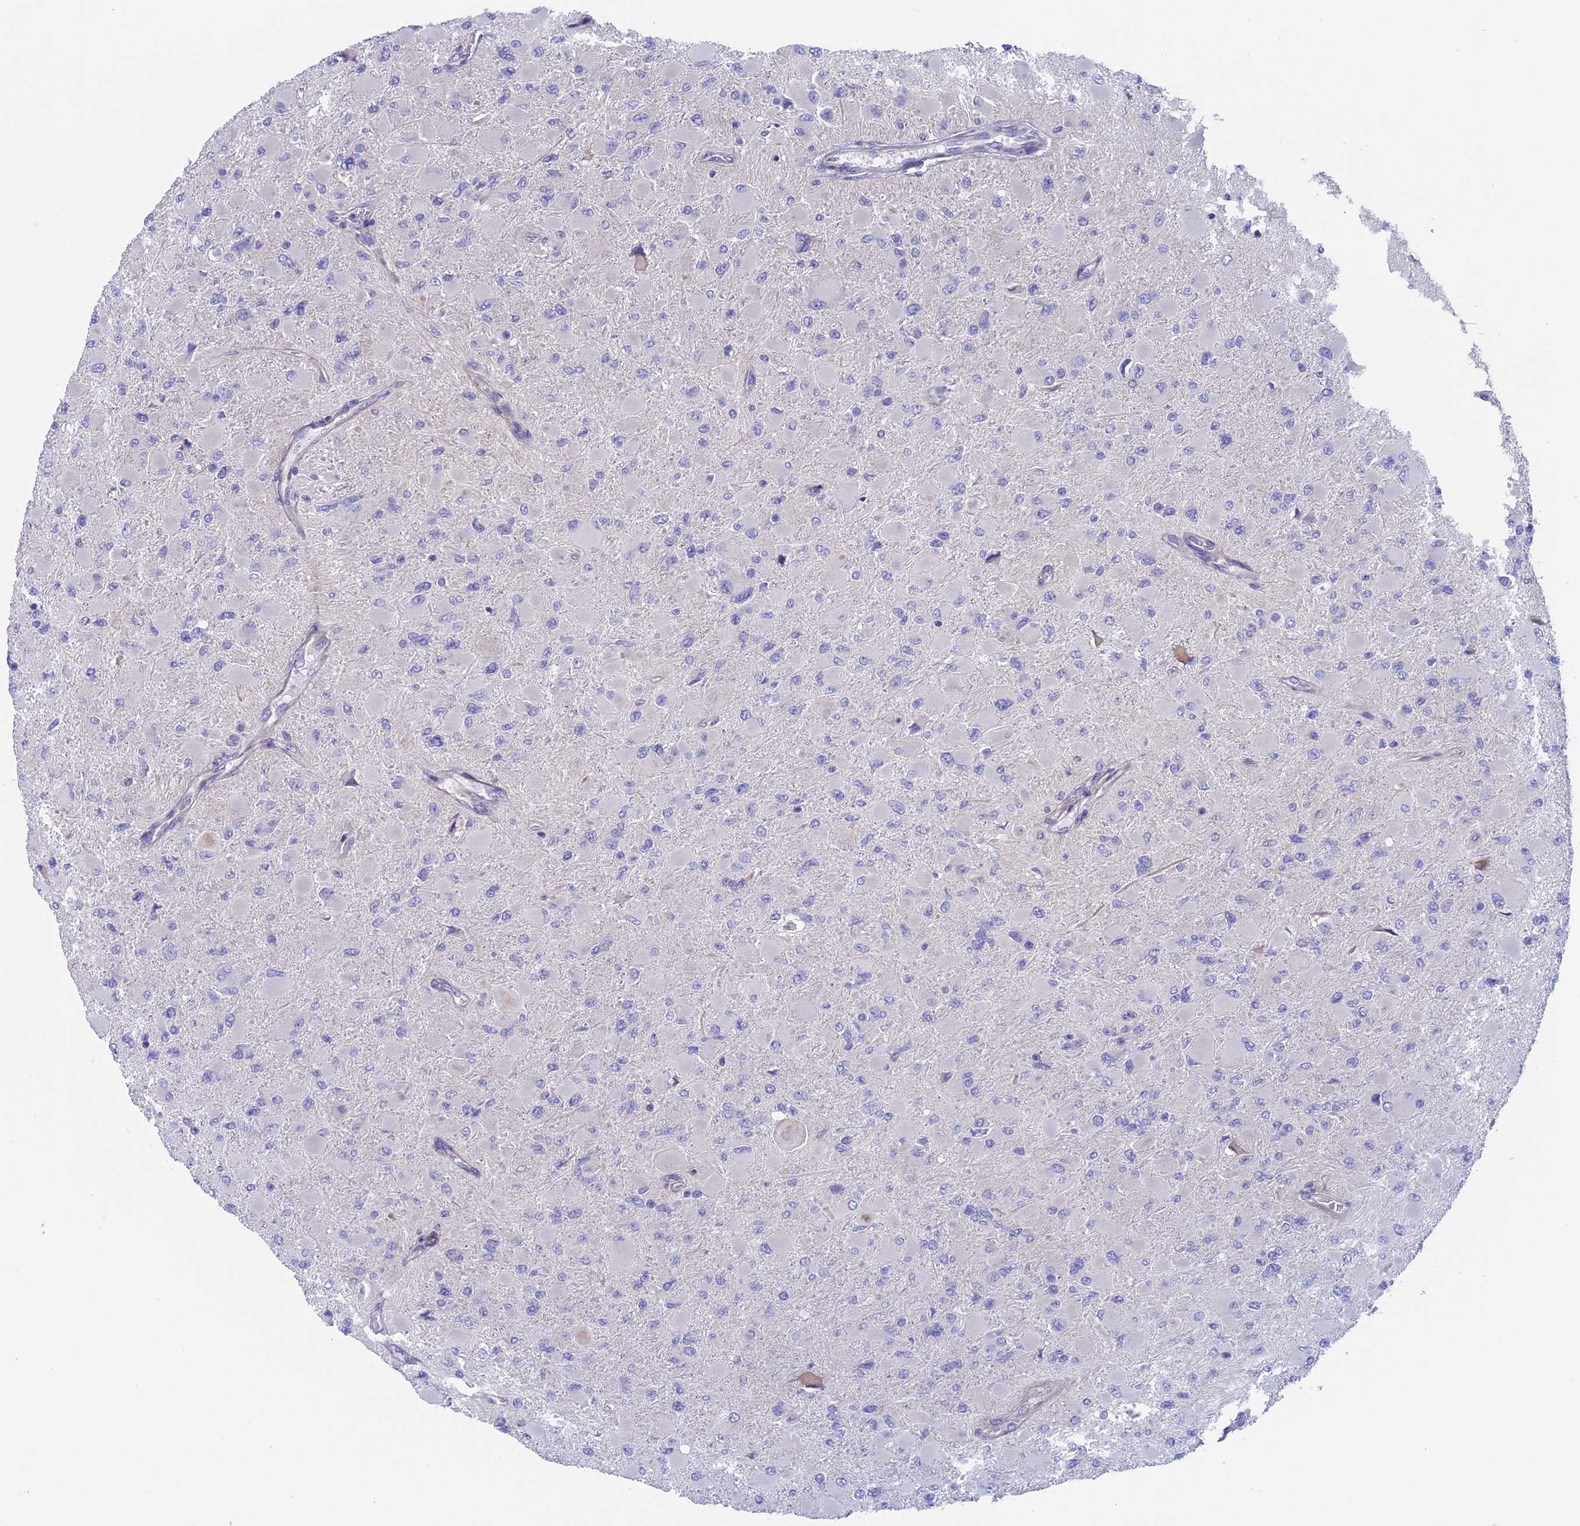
{"staining": {"intensity": "negative", "quantity": "none", "location": "none"}, "tissue": "glioma", "cell_type": "Tumor cells", "image_type": "cancer", "snomed": [{"axis": "morphology", "description": "Glioma, malignant, High grade"}, {"axis": "topography", "description": "Cerebral cortex"}], "caption": "A high-resolution micrograph shows IHC staining of glioma, which exhibits no significant staining in tumor cells.", "gene": "CNOT6L", "patient": {"sex": "female", "age": 36}}